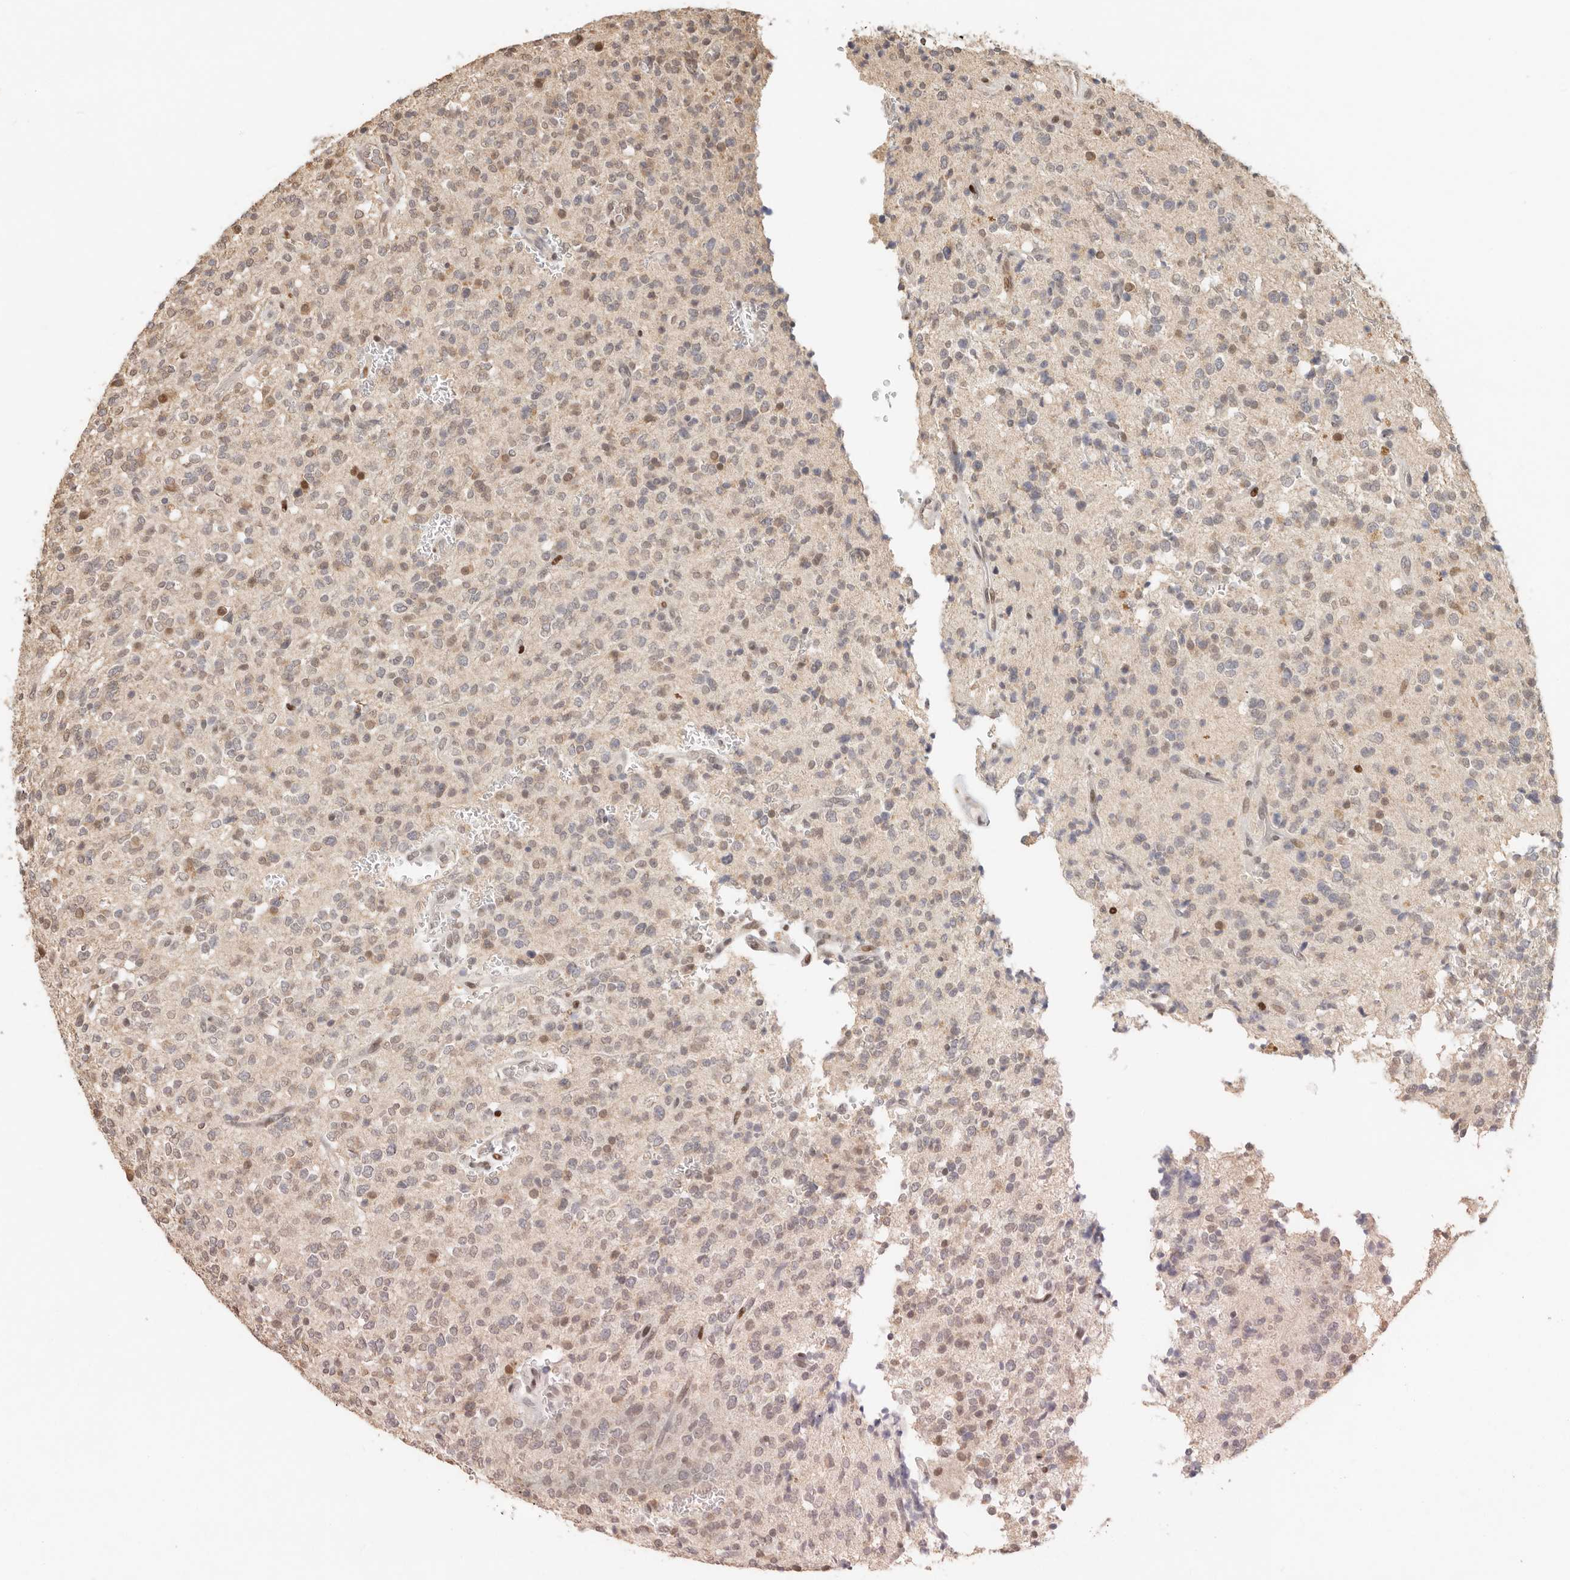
{"staining": {"intensity": "weak", "quantity": "<25%", "location": "nuclear"}, "tissue": "glioma", "cell_type": "Tumor cells", "image_type": "cancer", "snomed": [{"axis": "morphology", "description": "Glioma, malignant, High grade"}, {"axis": "topography", "description": "Brain"}], "caption": "Tumor cells are negative for protein expression in human glioma.", "gene": "NPAS2", "patient": {"sex": "male", "age": 34}}